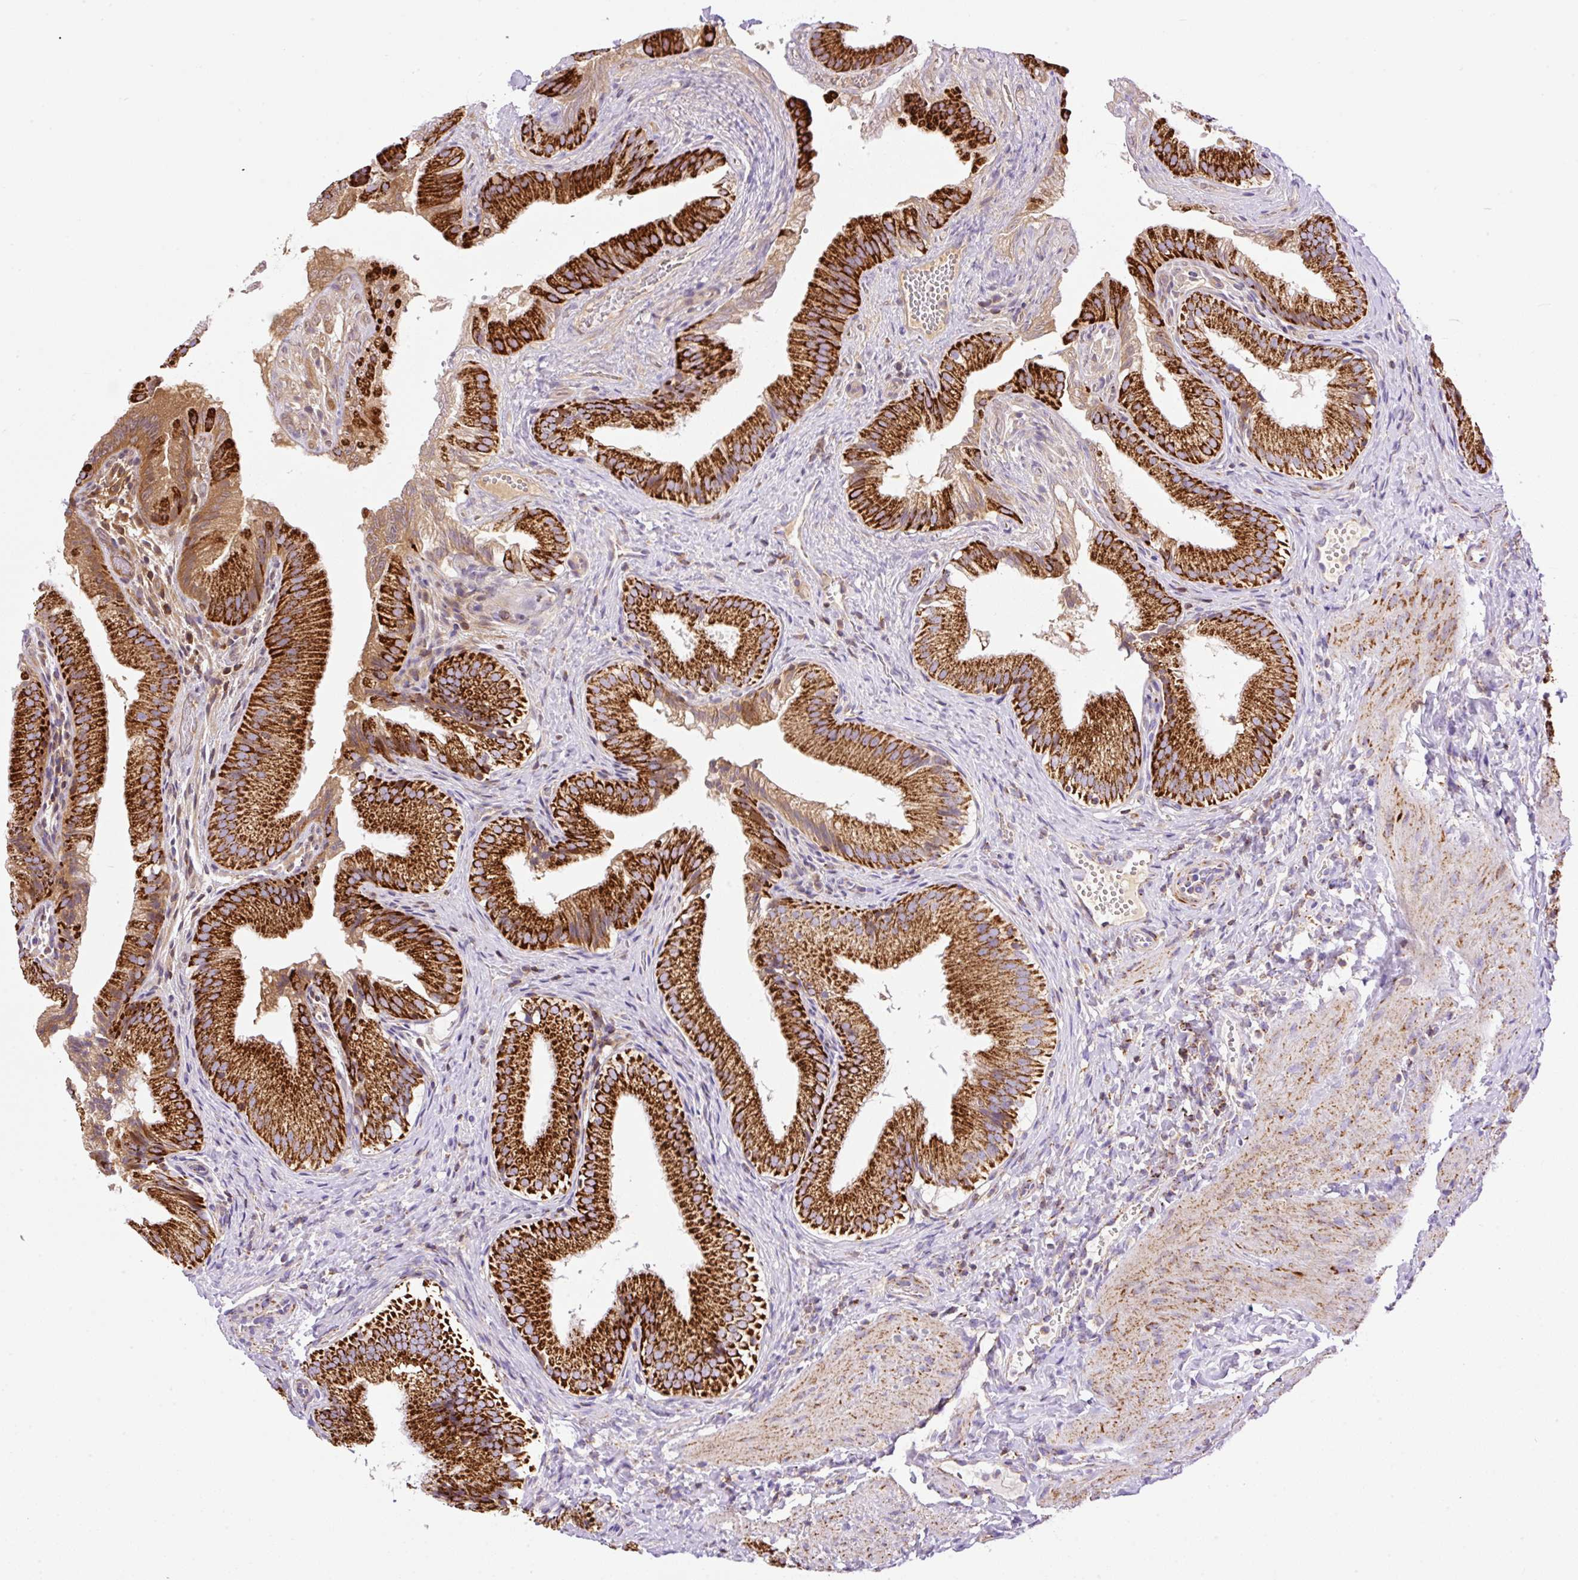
{"staining": {"intensity": "strong", "quantity": ">75%", "location": "cytoplasmic/membranous"}, "tissue": "gallbladder", "cell_type": "Glandular cells", "image_type": "normal", "snomed": [{"axis": "morphology", "description": "Normal tissue, NOS"}, {"axis": "topography", "description": "Gallbladder"}], "caption": "IHC (DAB) staining of normal human gallbladder shows strong cytoplasmic/membranous protein expression in about >75% of glandular cells.", "gene": "NF1", "patient": {"sex": "female", "age": 30}}